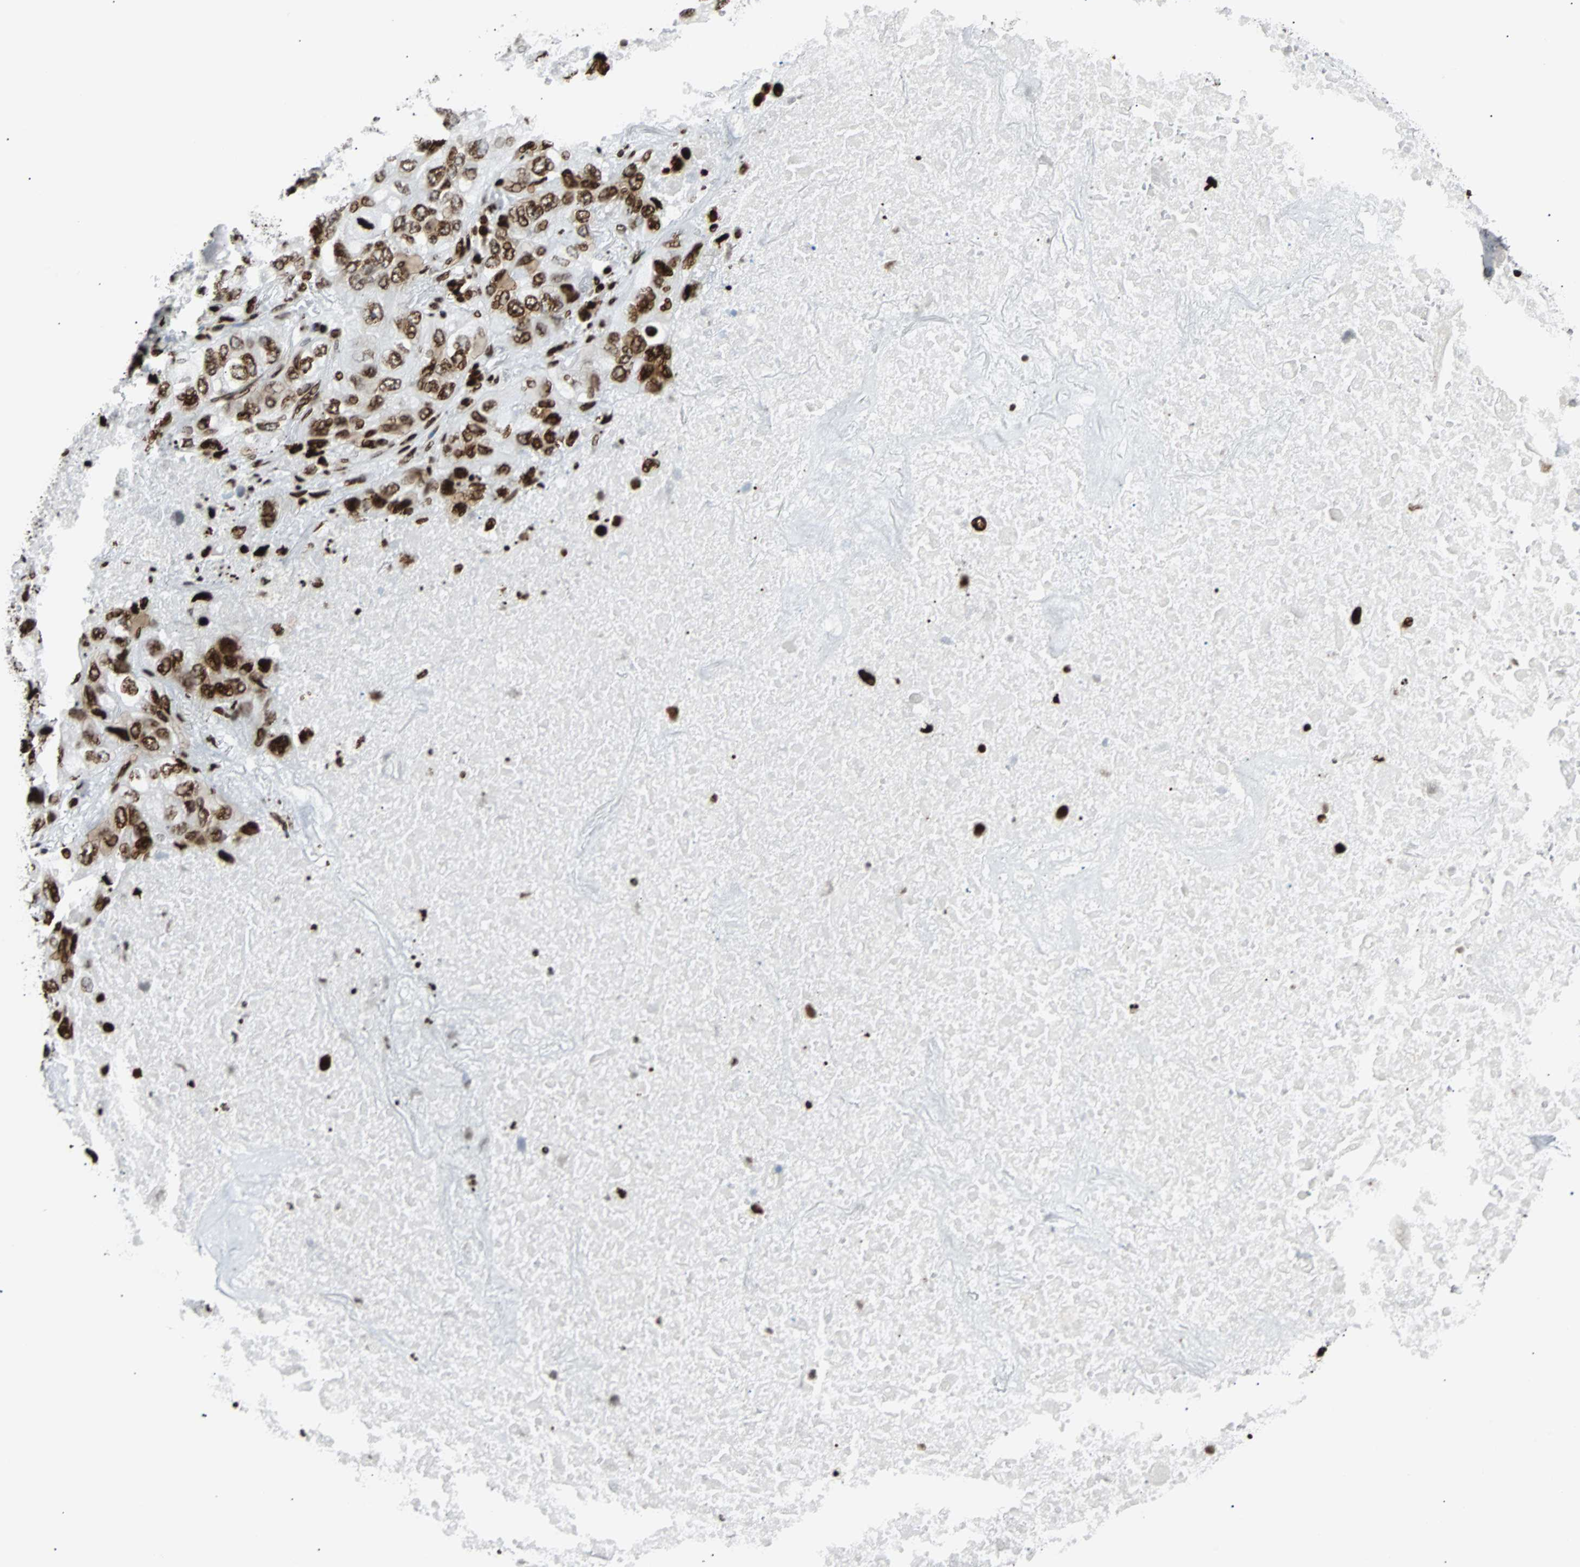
{"staining": {"intensity": "moderate", "quantity": ">75%", "location": "nuclear"}, "tissue": "lung cancer", "cell_type": "Tumor cells", "image_type": "cancer", "snomed": [{"axis": "morphology", "description": "Squamous cell carcinoma, NOS"}, {"axis": "topography", "description": "Lung"}], "caption": "Human squamous cell carcinoma (lung) stained for a protein (brown) exhibits moderate nuclear positive staining in about >75% of tumor cells.", "gene": "ZNF131", "patient": {"sex": "female", "age": 73}}